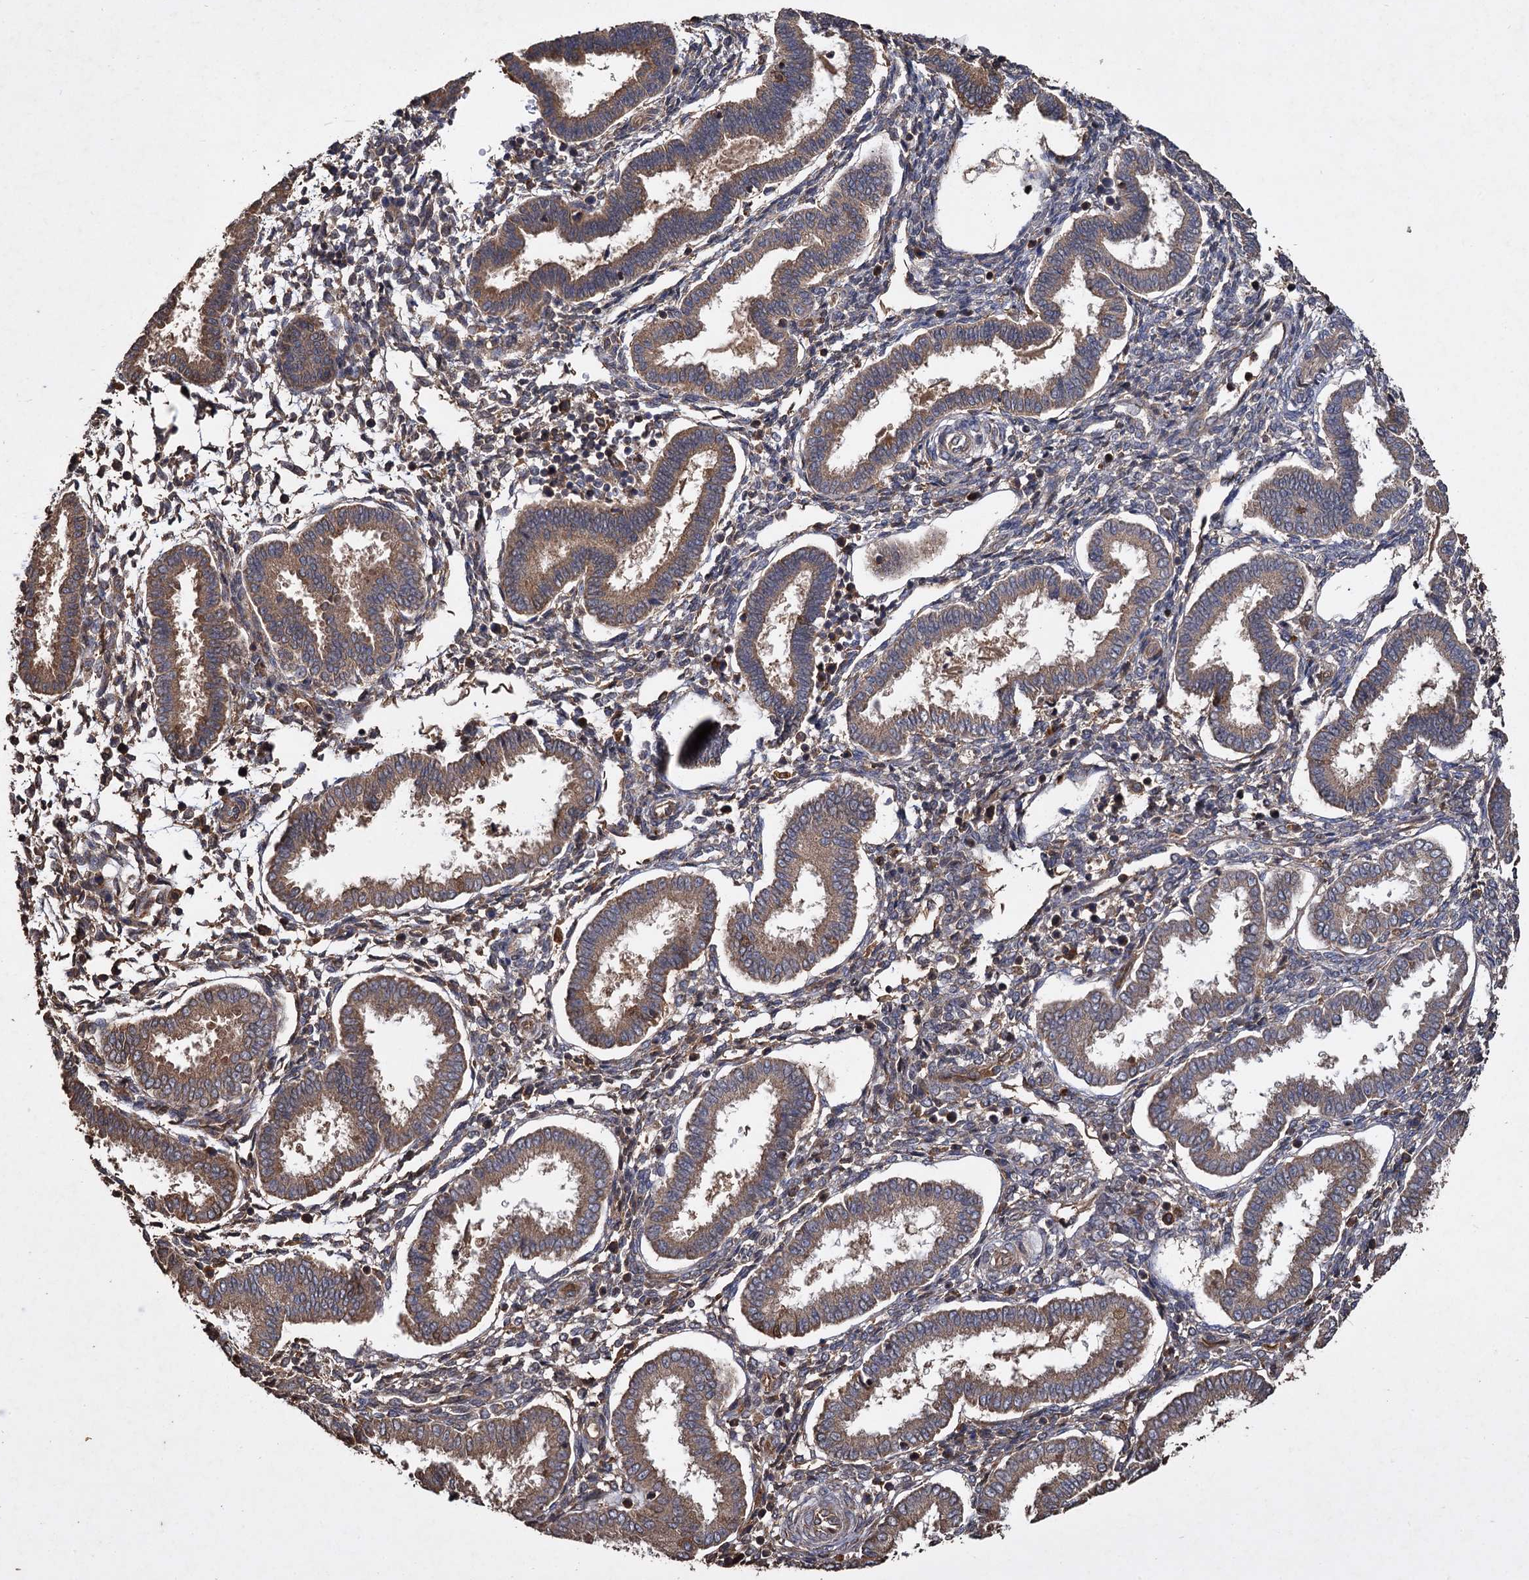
{"staining": {"intensity": "moderate", "quantity": "<25%", "location": "cytoplasmic/membranous"}, "tissue": "endometrium", "cell_type": "Cells in endometrial stroma", "image_type": "normal", "snomed": [{"axis": "morphology", "description": "Normal tissue, NOS"}, {"axis": "topography", "description": "Endometrium"}], "caption": "Immunohistochemical staining of unremarkable endometrium demonstrates low levels of moderate cytoplasmic/membranous staining in approximately <25% of cells in endometrial stroma.", "gene": "GCLC", "patient": {"sex": "female", "age": 24}}